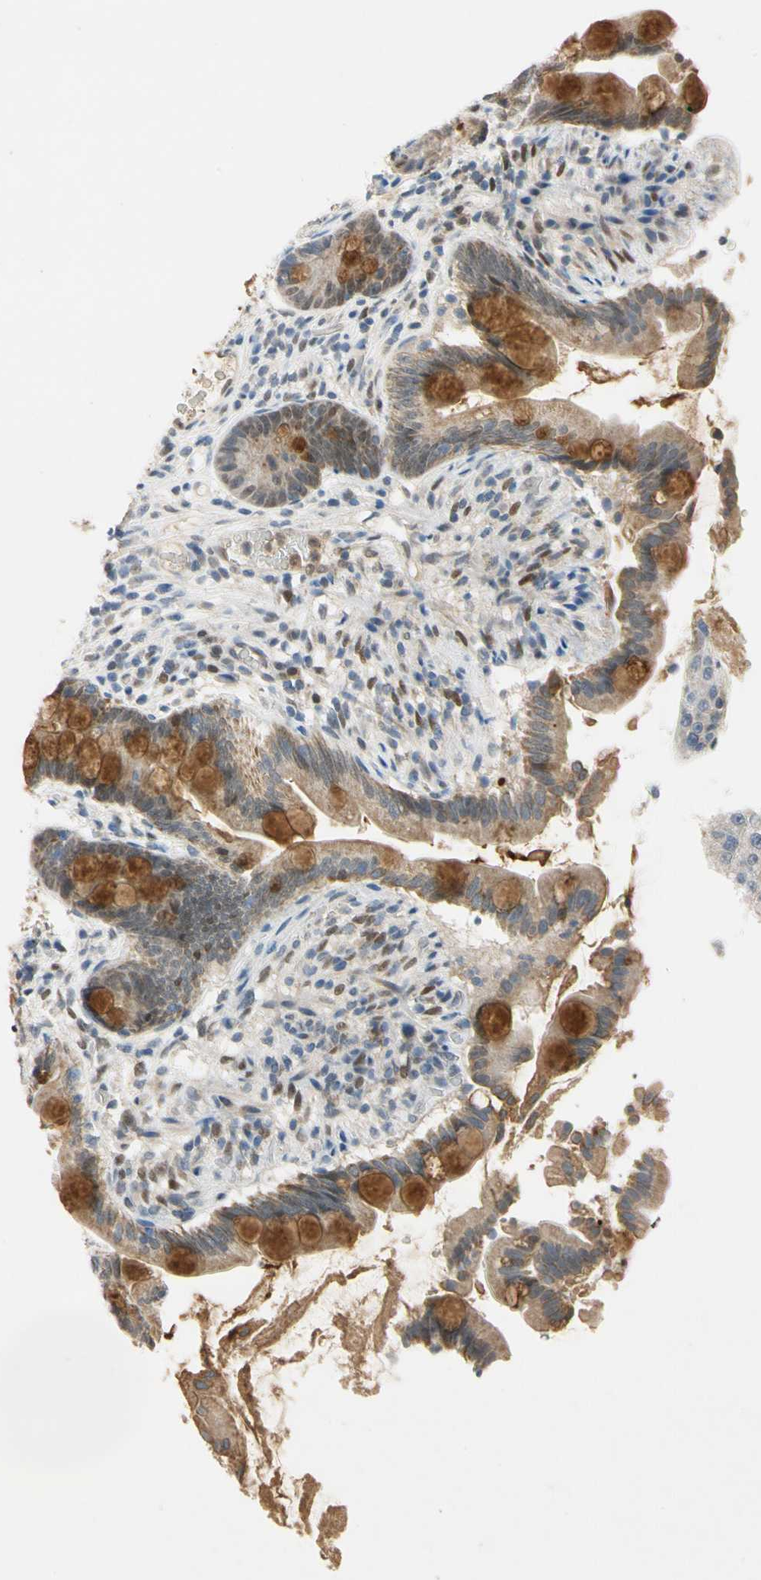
{"staining": {"intensity": "strong", "quantity": "25%-75%", "location": "cytoplasmic/membranous"}, "tissue": "small intestine", "cell_type": "Glandular cells", "image_type": "normal", "snomed": [{"axis": "morphology", "description": "Normal tissue, NOS"}, {"axis": "topography", "description": "Small intestine"}], "caption": "An IHC micrograph of unremarkable tissue is shown. Protein staining in brown labels strong cytoplasmic/membranous positivity in small intestine within glandular cells. Nuclei are stained in blue.", "gene": "RIOX2", "patient": {"sex": "female", "age": 56}}